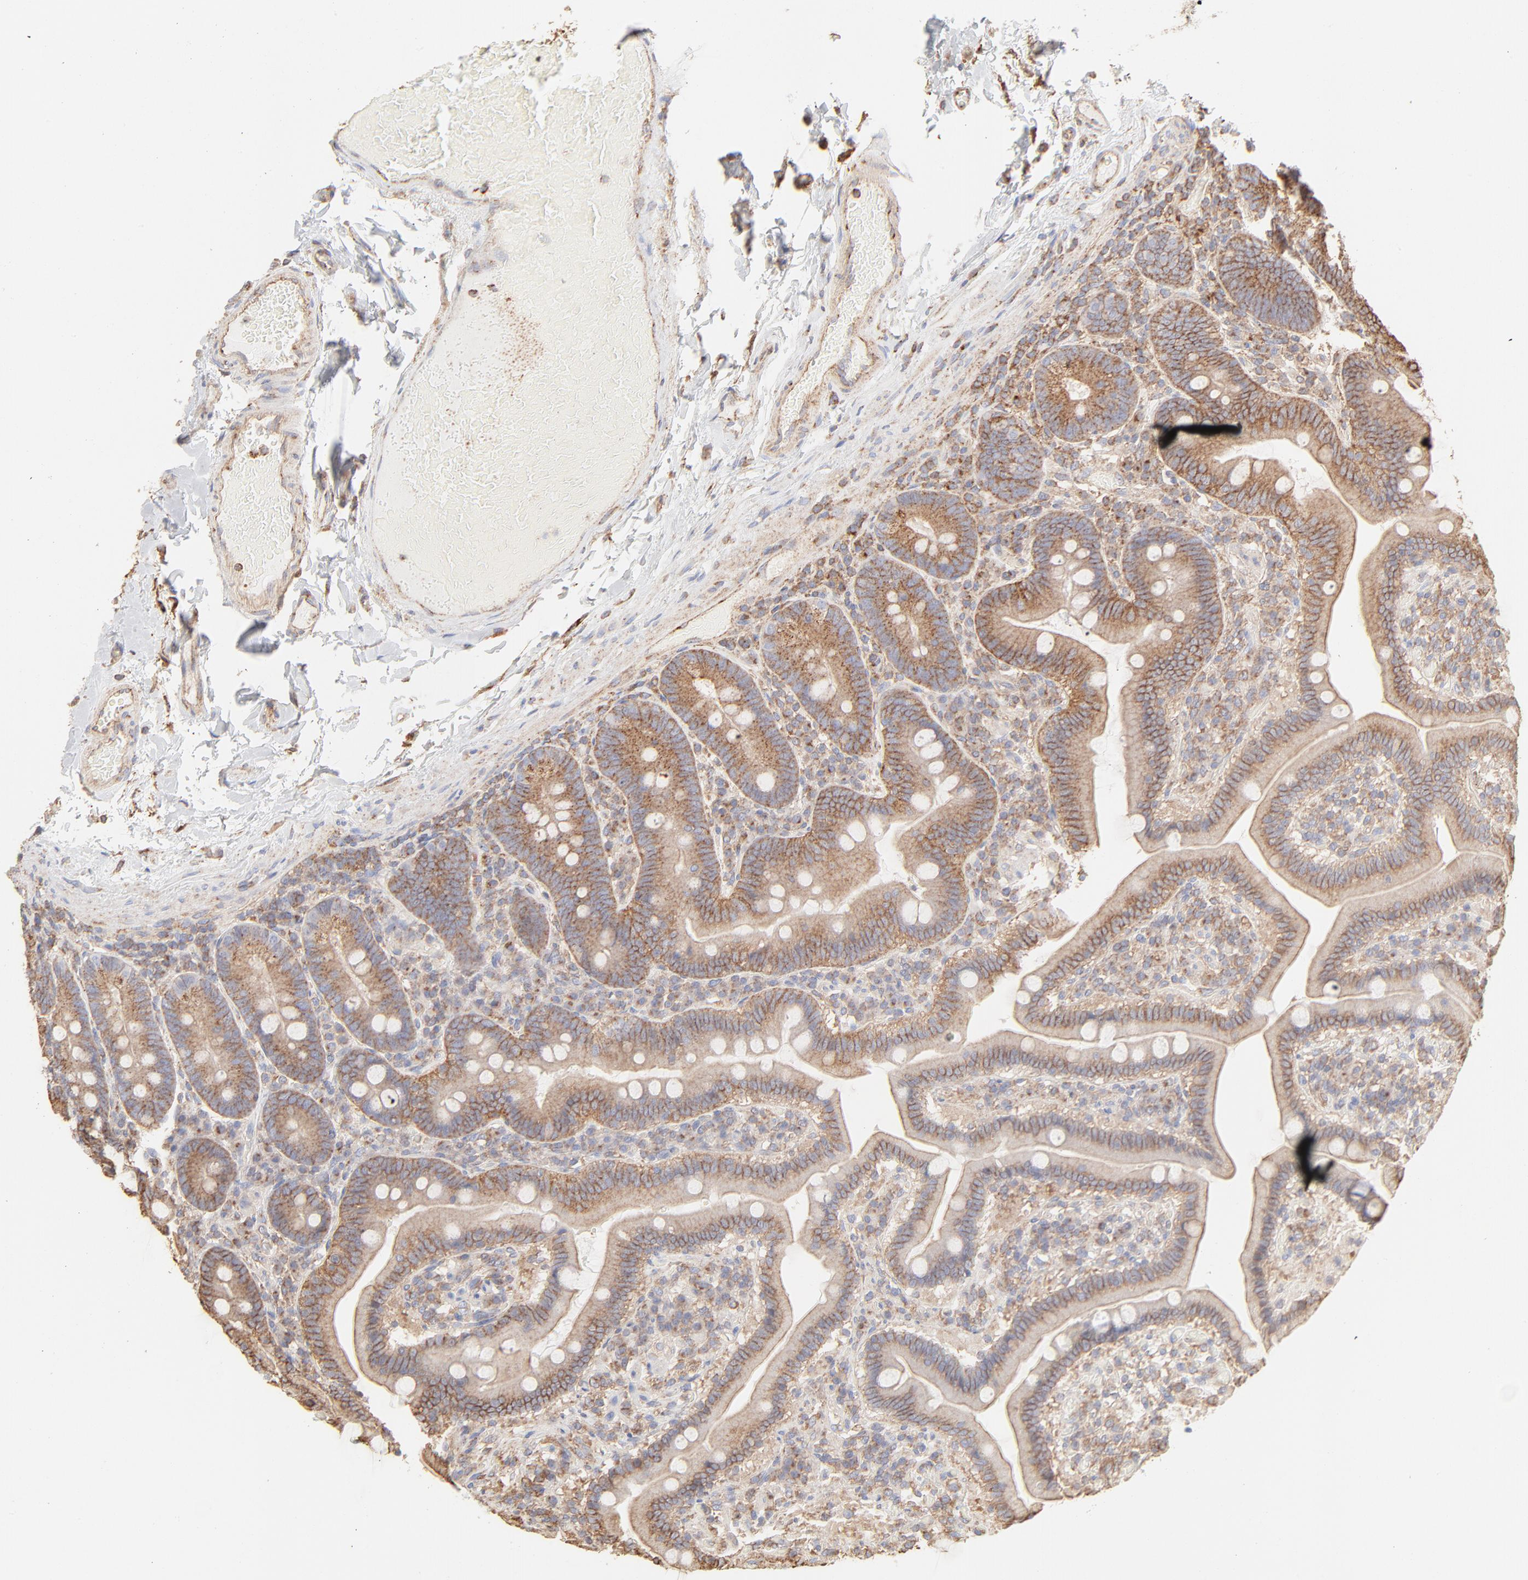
{"staining": {"intensity": "moderate", "quantity": ">75%", "location": "cytoplasmic/membranous"}, "tissue": "duodenum", "cell_type": "Glandular cells", "image_type": "normal", "snomed": [{"axis": "morphology", "description": "Normal tissue, NOS"}, {"axis": "topography", "description": "Duodenum"}], "caption": "Immunohistochemical staining of normal duodenum shows >75% levels of moderate cytoplasmic/membranous protein staining in approximately >75% of glandular cells. (DAB = brown stain, brightfield microscopy at high magnification).", "gene": "CLTB", "patient": {"sex": "male", "age": 66}}